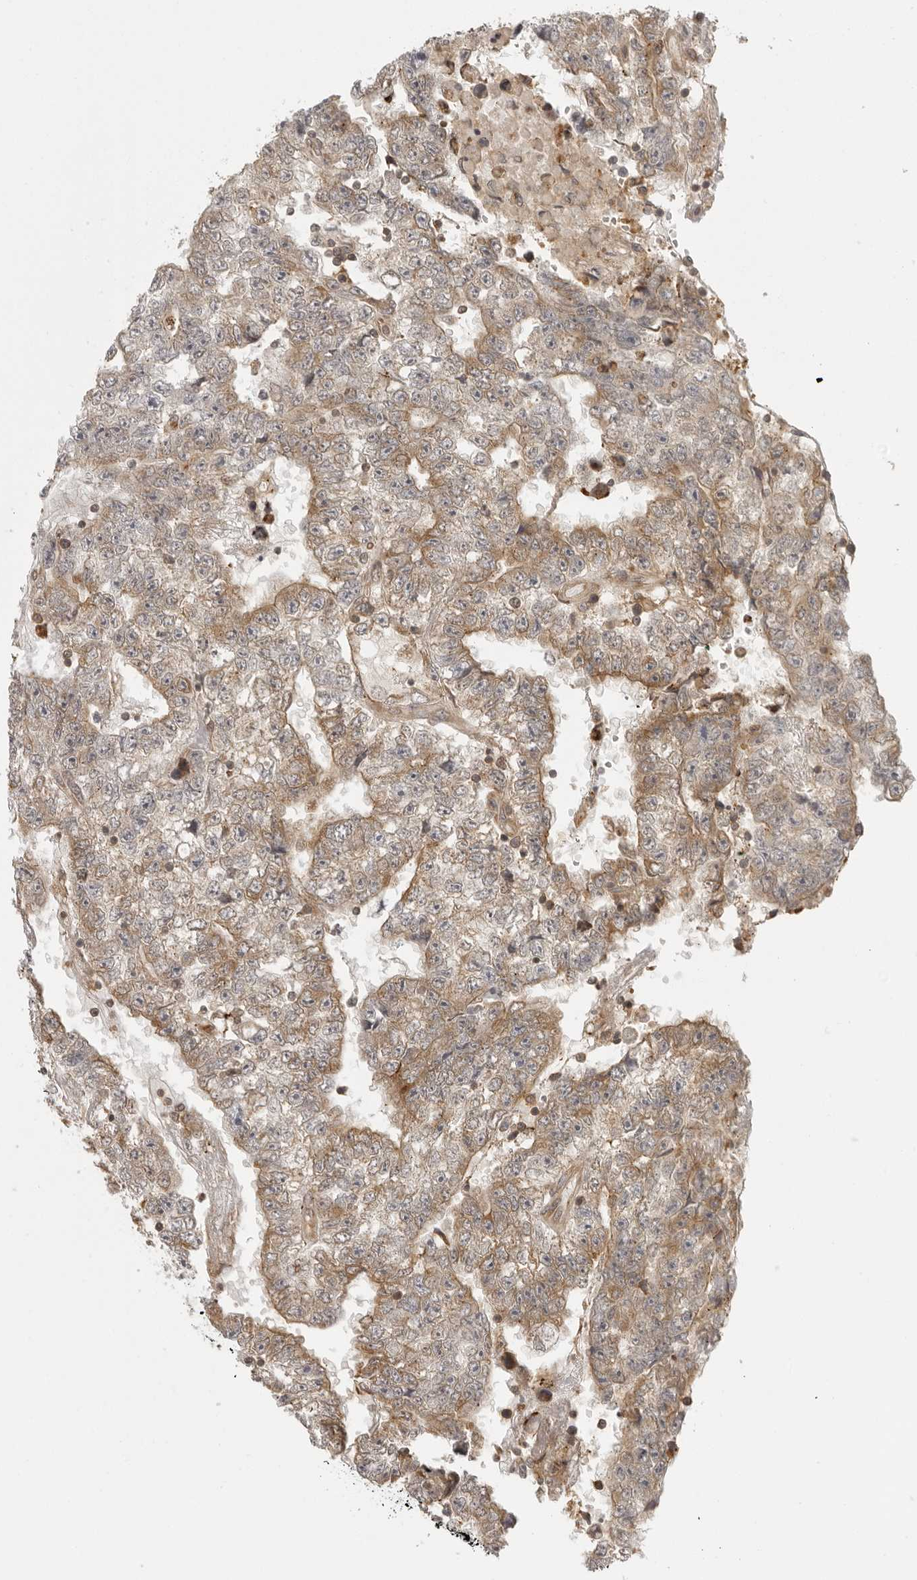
{"staining": {"intensity": "moderate", "quantity": ">75%", "location": "cytoplasmic/membranous"}, "tissue": "testis cancer", "cell_type": "Tumor cells", "image_type": "cancer", "snomed": [{"axis": "morphology", "description": "Carcinoma, Embryonal, NOS"}, {"axis": "topography", "description": "Testis"}], "caption": "Protein staining exhibits moderate cytoplasmic/membranous expression in approximately >75% of tumor cells in testis cancer. Nuclei are stained in blue.", "gene": "PRRC2A", "patient": {"sex": "male", "age": 25}}